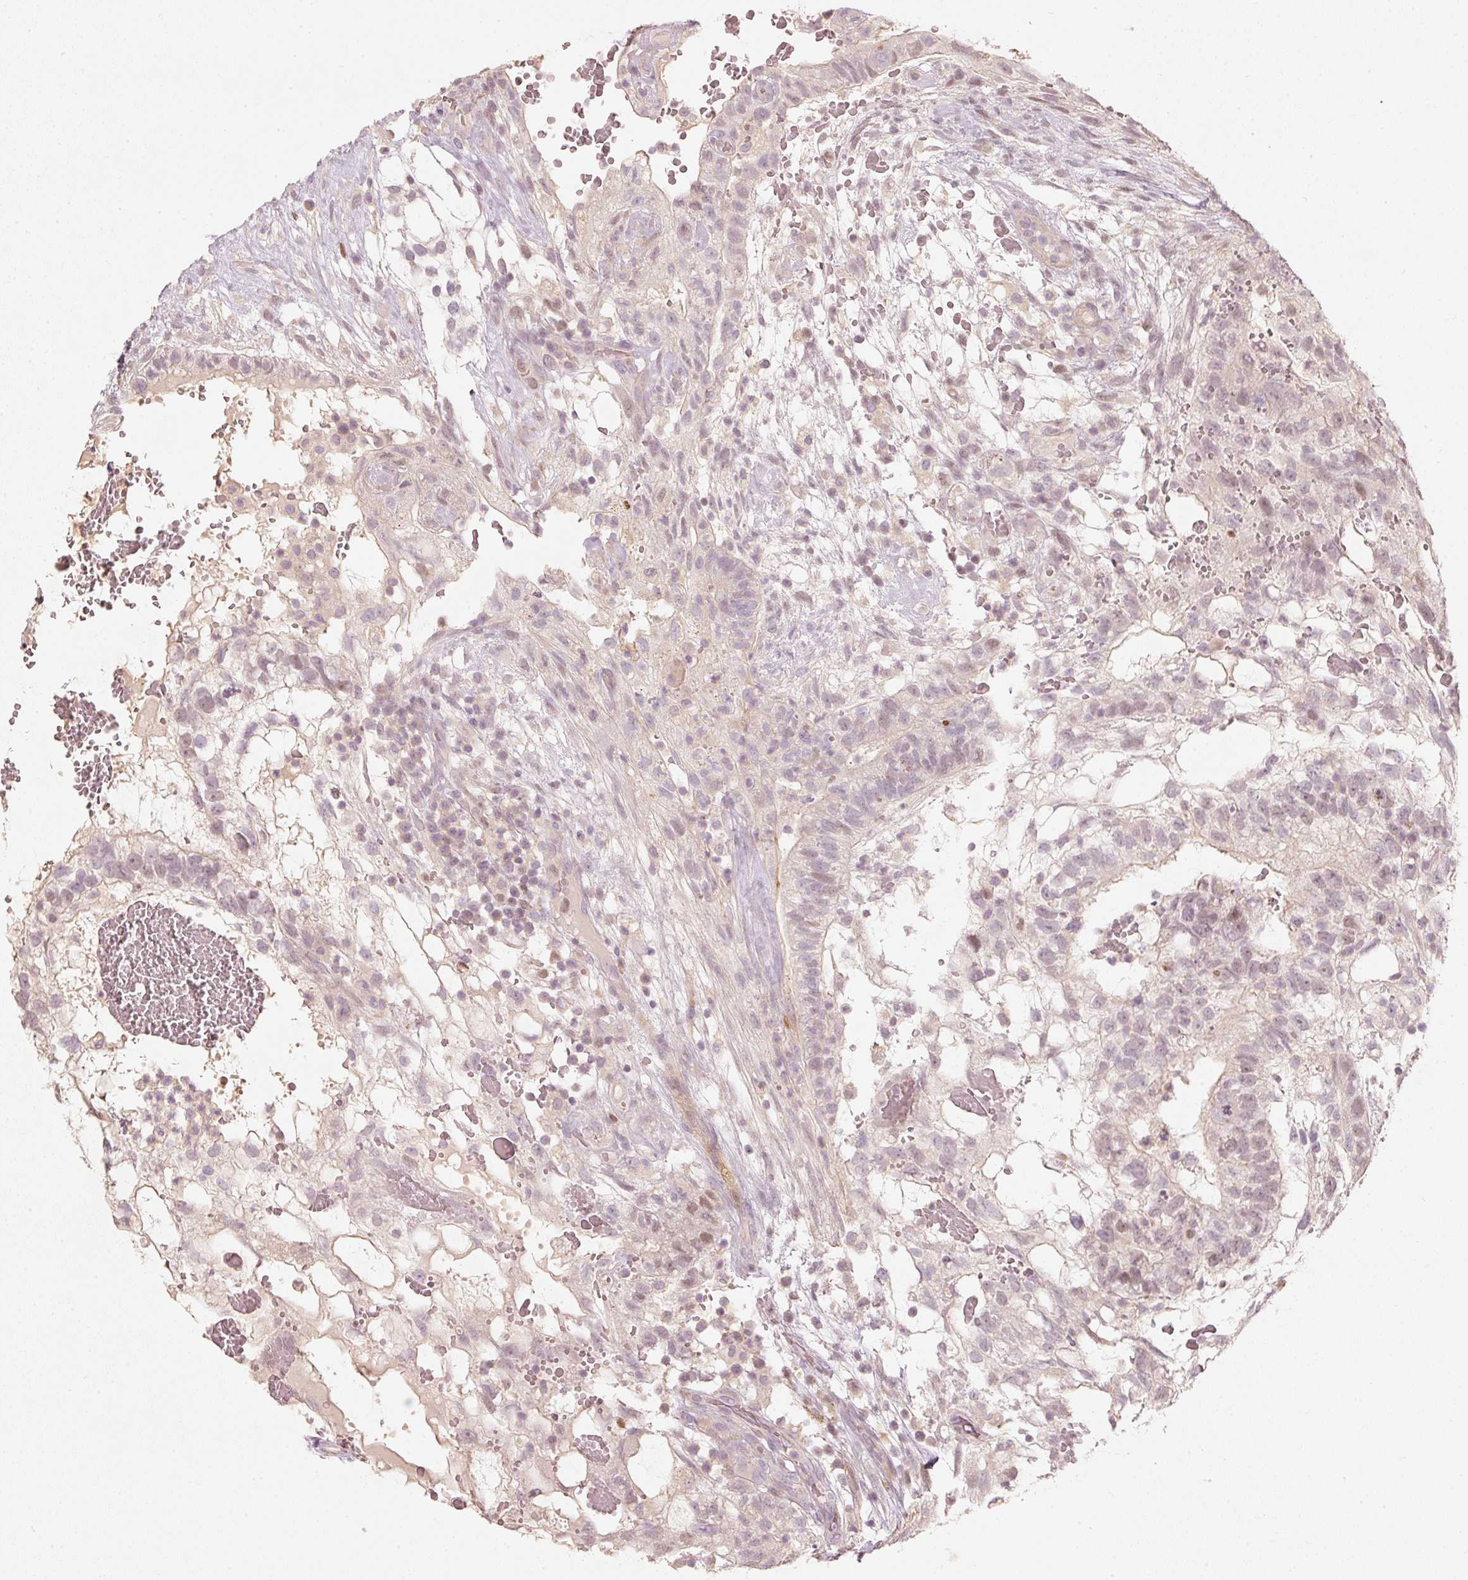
{"staining": {"intensity": "weak", "quantity": "<25%", "location": "cytoplasmic/membranous,nuclear"}, "tissue": "testis cancer", "cell_type": "Tumor cells", "image_type": "cancer", "snomed": [{"axis": "morphology", "description": "Normal tissue, NOS"}, {"axis": "morphology", "description": "Carcinoma, Embryonal, NOS"}, {"axis": "topography", "description": "Testis"}], "caption": "The image shows no significant staining in tumor cells of testis cancer.", "gene": "TREX2", "patient": {"sex": "male", "age": 32}}